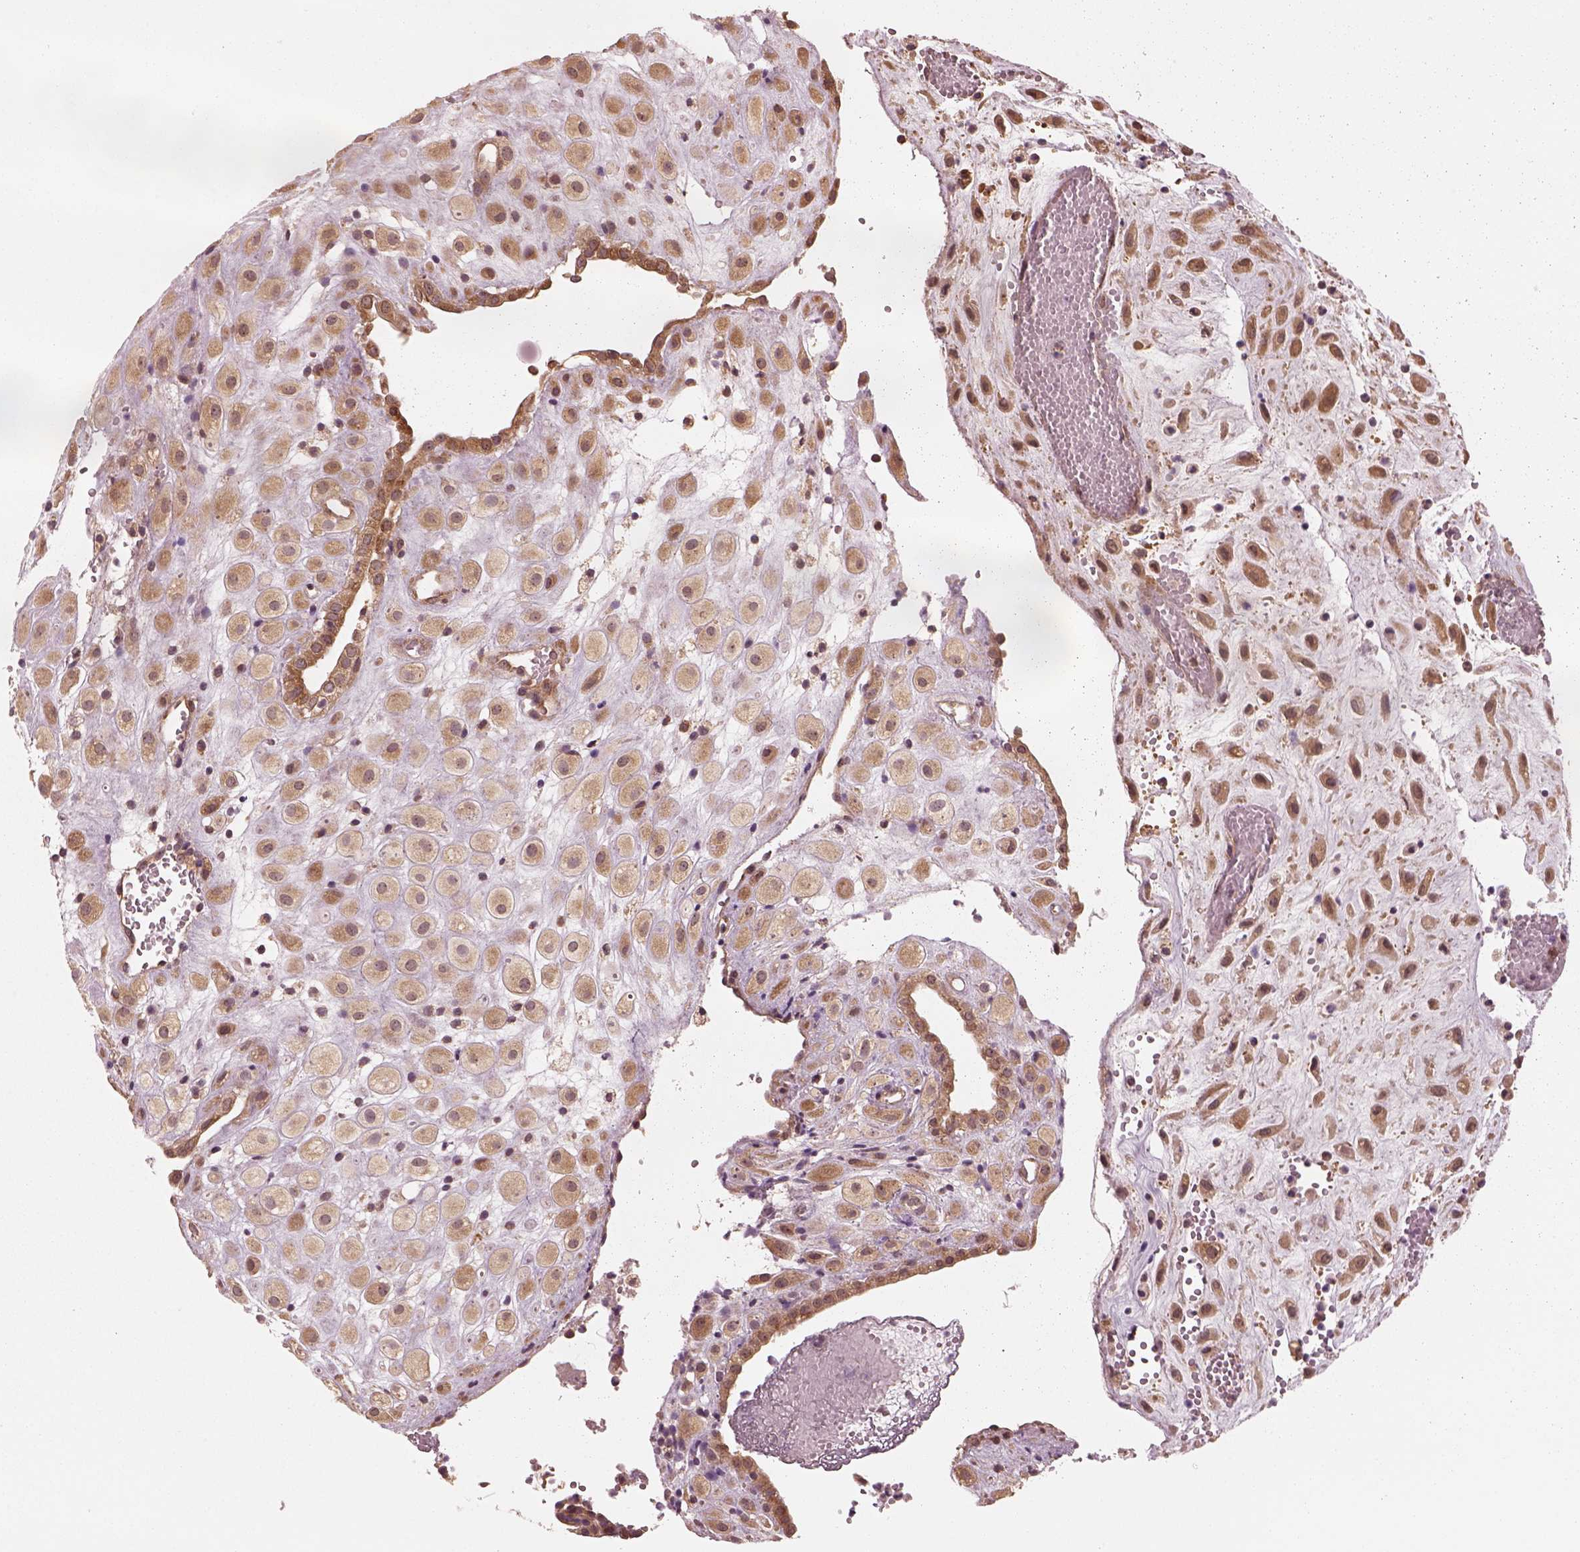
{"staining": {"intensity": "moderate", "quantity": ">75%", "location": "cytoplasmic/membranous"}, "tissue": "placenta", "cell_type": "Decidual cells", "image_type": "normal", "snomed": [{"axis": "morphology", "description": "Normal tissue, NOS"}, {"axis": "topography", "description": "Placenta"}], "caption": "Moderate cytoplasmic/membranous protein expression is appreciated in about >75% of decidual cells in placenta.", "gene": "RPS5", "patient": {"sex": "female", "age": 24}}